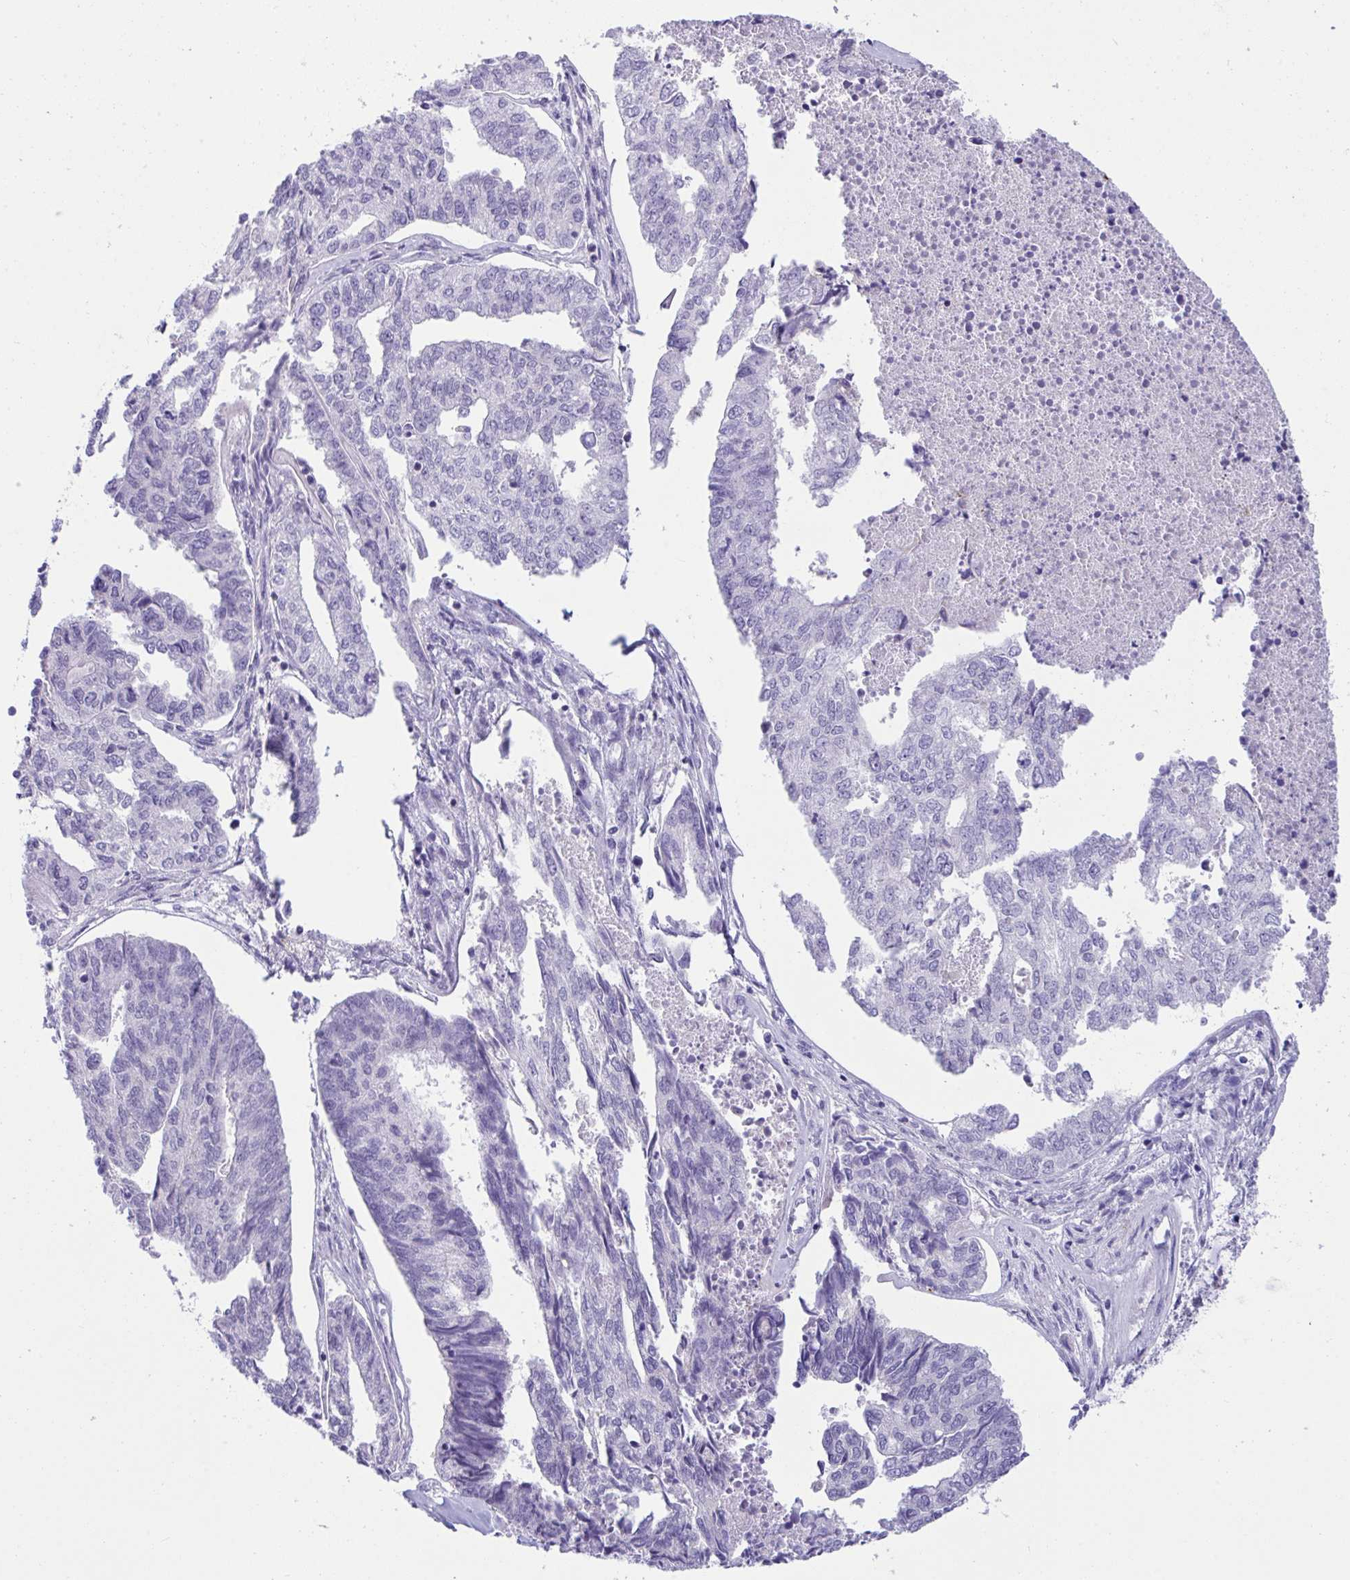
{"staining": {"intensity": "negative", "quantity": "none", "location": "none"}, "tissue": "endometrial cancer", "cell_type": "Tumor cells", "image_type": "cancer", "snomed": [{"axis": "morphology", "description": "Adenocarcinoma, NOS"}, {"axis": "topography", "description": "Endometrium"}], "caption": "The image shows no significant positivity in tumor cells of endometrial cancer (adenocarcinoma). (DAB IHC, high magnification).", "gene": "DTX3", "patient": {"sex": "female", "age": 73}}